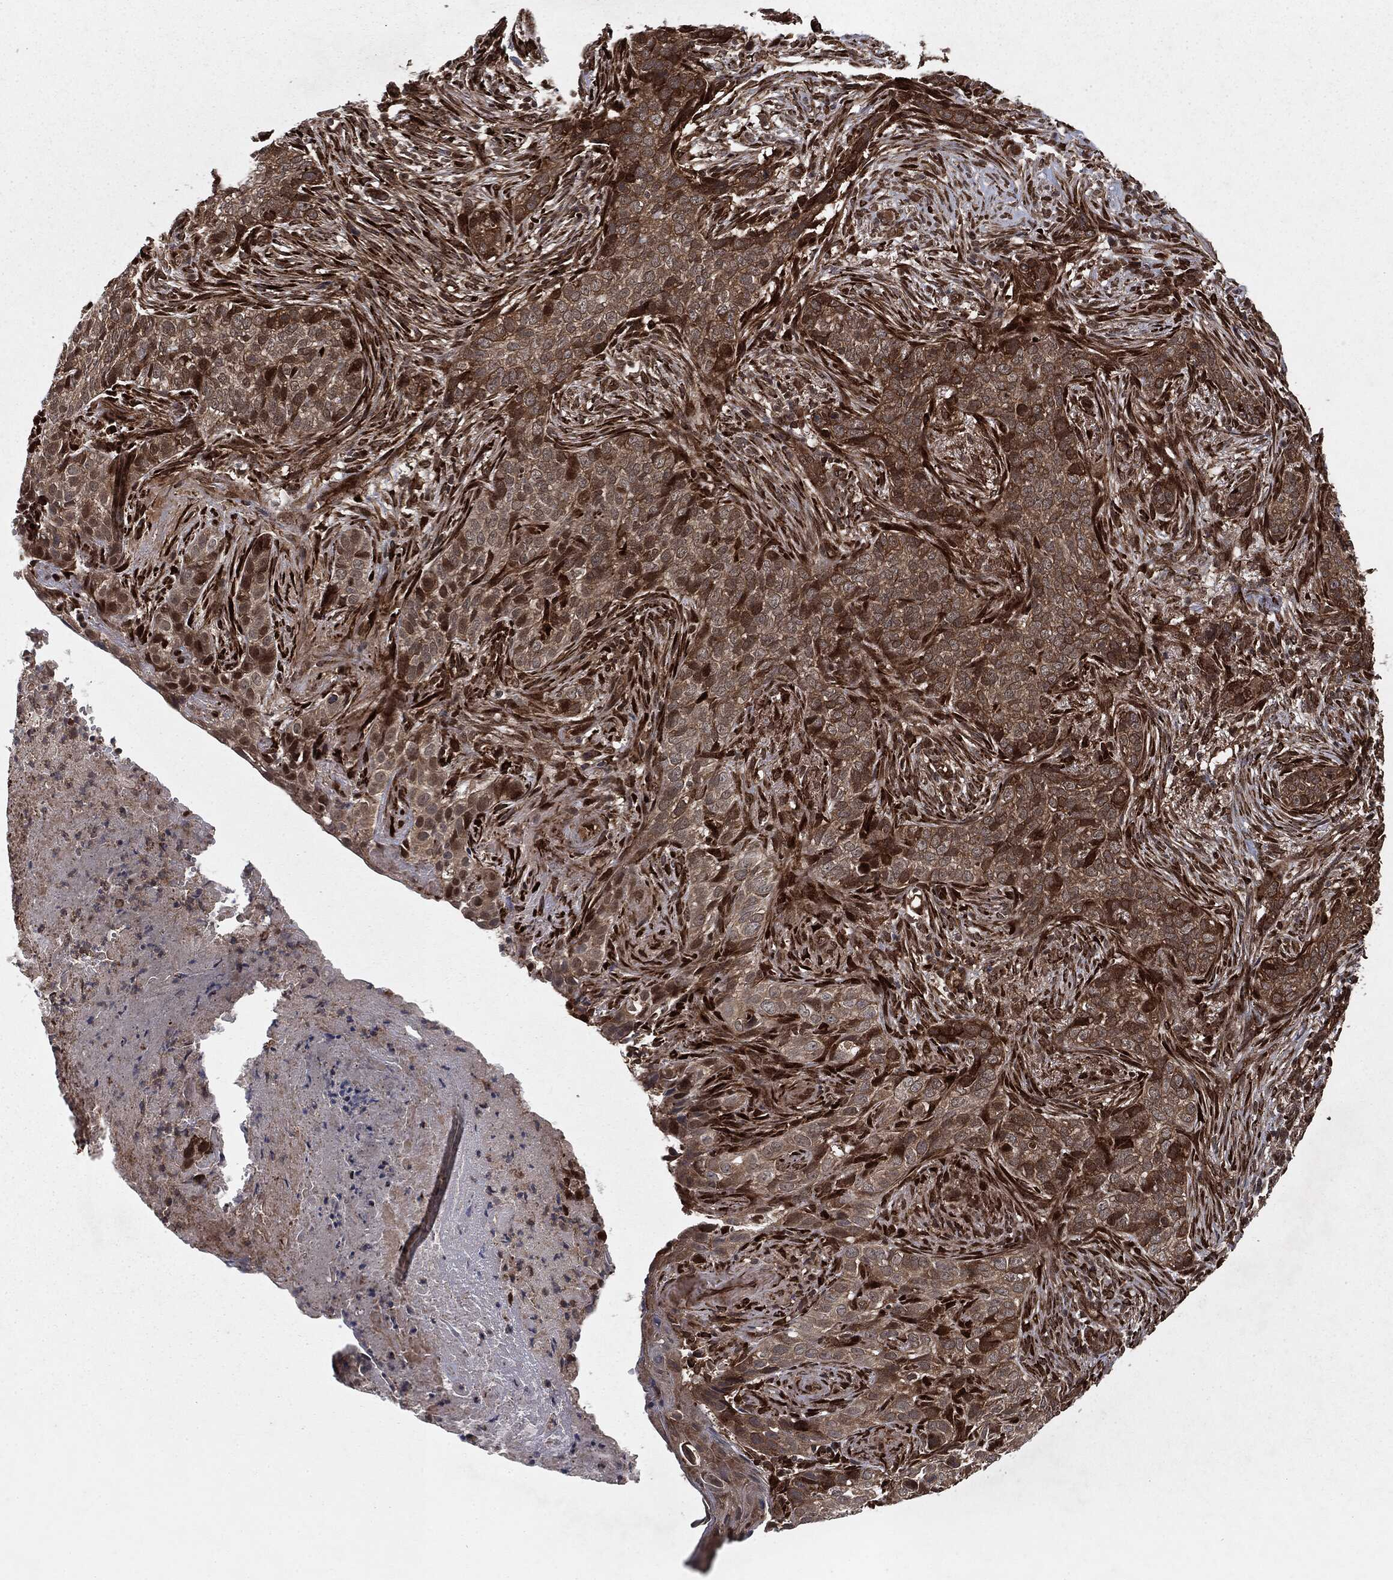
{"staining": {"intensity": "strong", "quantity": "<25%", "location": "cytoplasmic/membranous,nuclear"}, "tissue": "skin cancer", "cell_type": "Tumor cells", "image_type": "cancer", "snomed": [{"axis": "morphology", "description": "Squamous cell carcinoma, NOS"}, {"axis": "topography", "description": "Skin"}], "caption": "Immunohistochemistry histopathology image of human skin squamous cell carcinoma stained for a protein (brown), which demonstrates medium levels of strong cytoplasmic/membranous and nuclear staining in about <25% of tumor cells.", "gene": "RANBP9", "patient": {"sex": "male", "age": 88}}